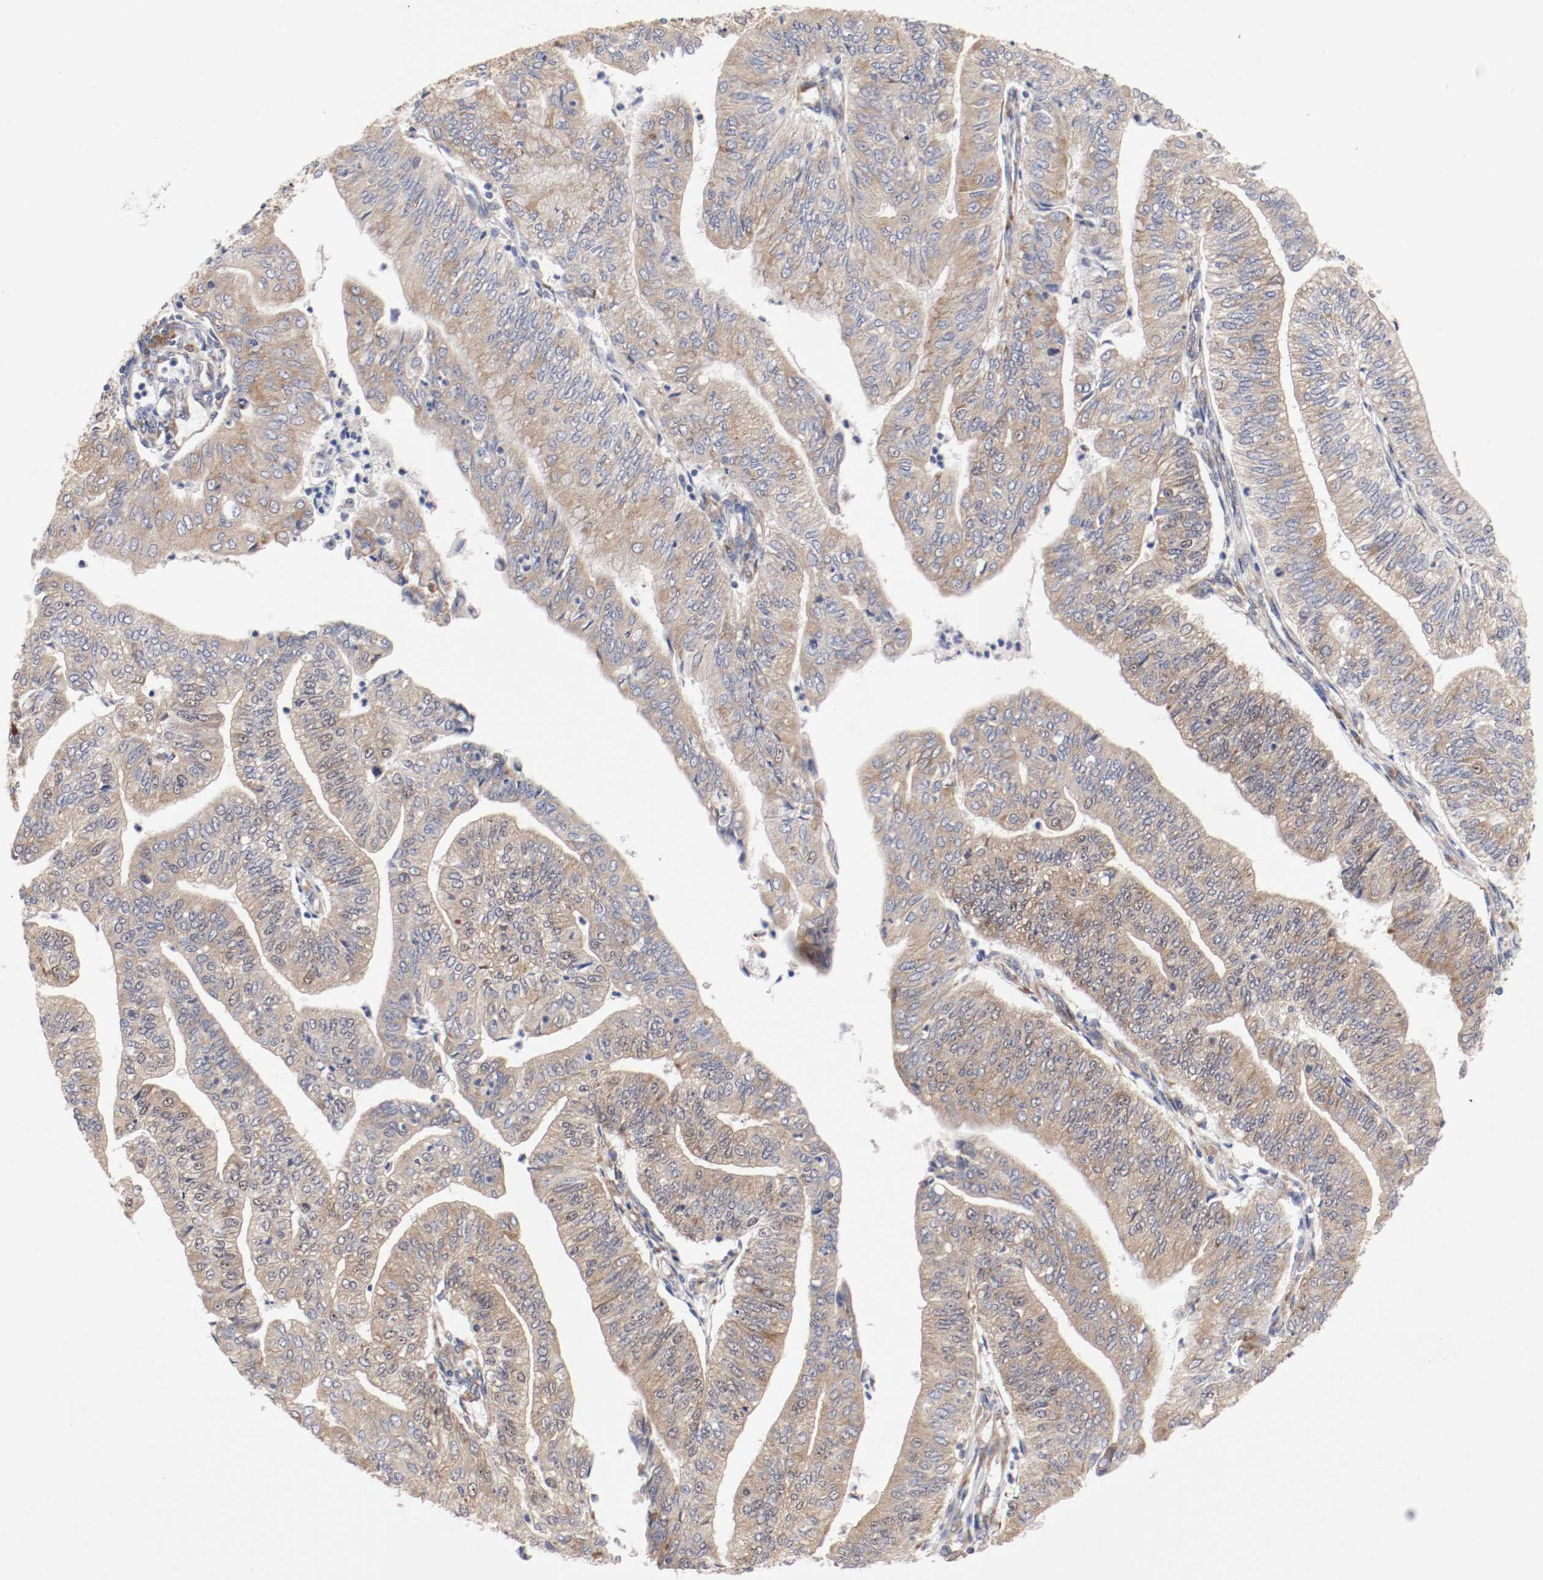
{"staining": {"intensity": "weak", "quantity": ">75%", "location": "cytoplasmic/membranous"}, "tissue": "endometrial cancer", "cell_type": "Tumor cells", "image_type": "cancer", "snomed": [{"axis": "morphology", "description": "Adenocarcinoma, NOS"}, {"axis": "topography", "description": "Endometrium"}], "caption": "The micrograph displays immunohistochemical staining of endometrial cancer. There is weak cytoplasmic/membranous expression is appreciated in about >75% of tumor cells.", "gene": "FKBP3", "patient": {"sex": "female", "age": 59}}